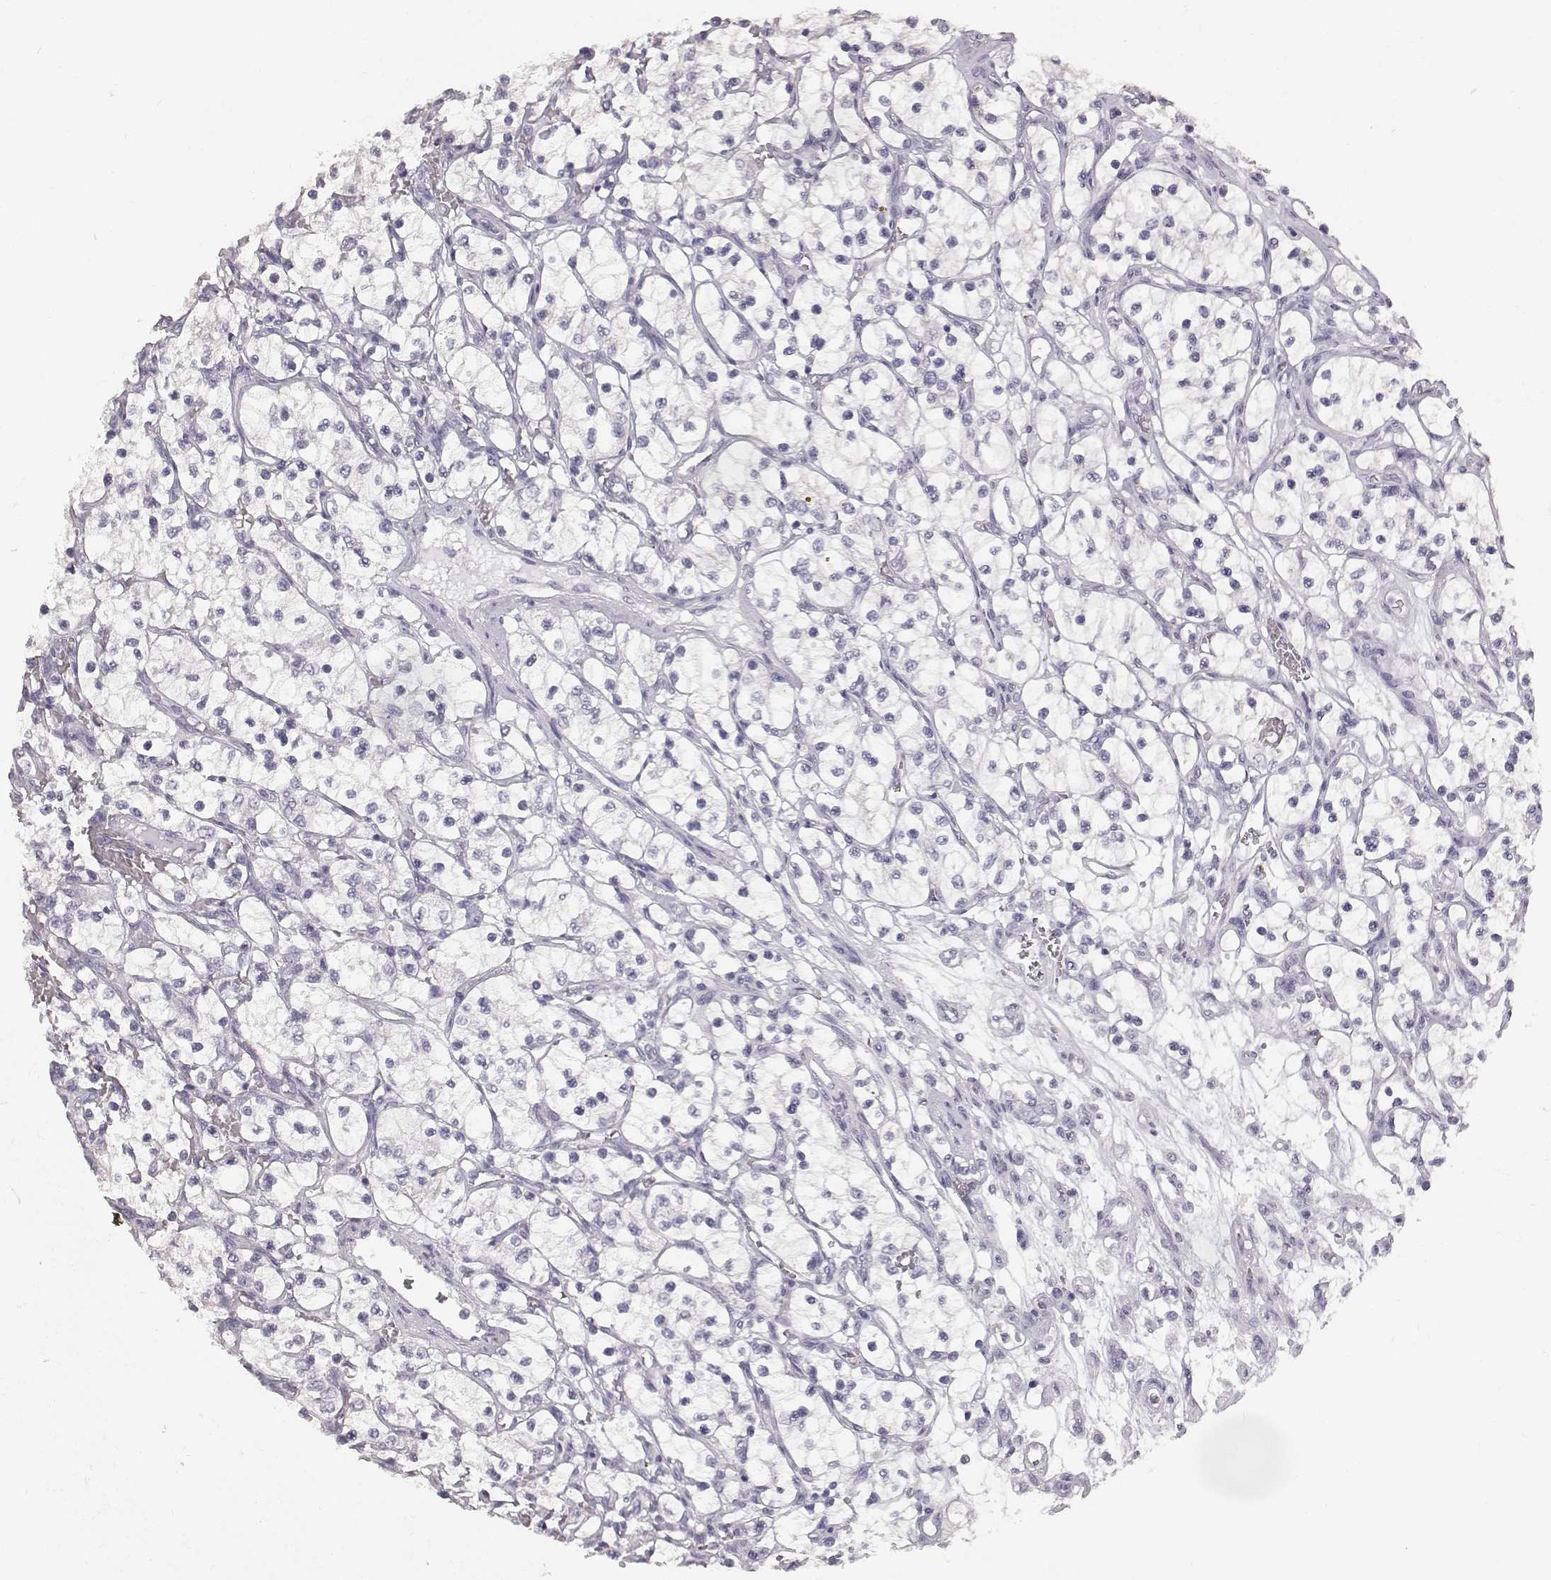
{"staining": {"intensity": "negative", "quantity": "none", "location": "none"}, "tissue": "renal cancer", "cell_type": "Tumor cells", "image_type": "cancer", "snomed": [{"axis": "morphology", "description": "Adenocarcinoma, NOS"}, {"axis": "topography", "description": "Kidney"}], "caption": "Tumor cells are negative for brown protein staining in renal cancer (adenocarcinoma).", "gene": "KRT33A", "patient": {"sex": "female", "age": 69}}